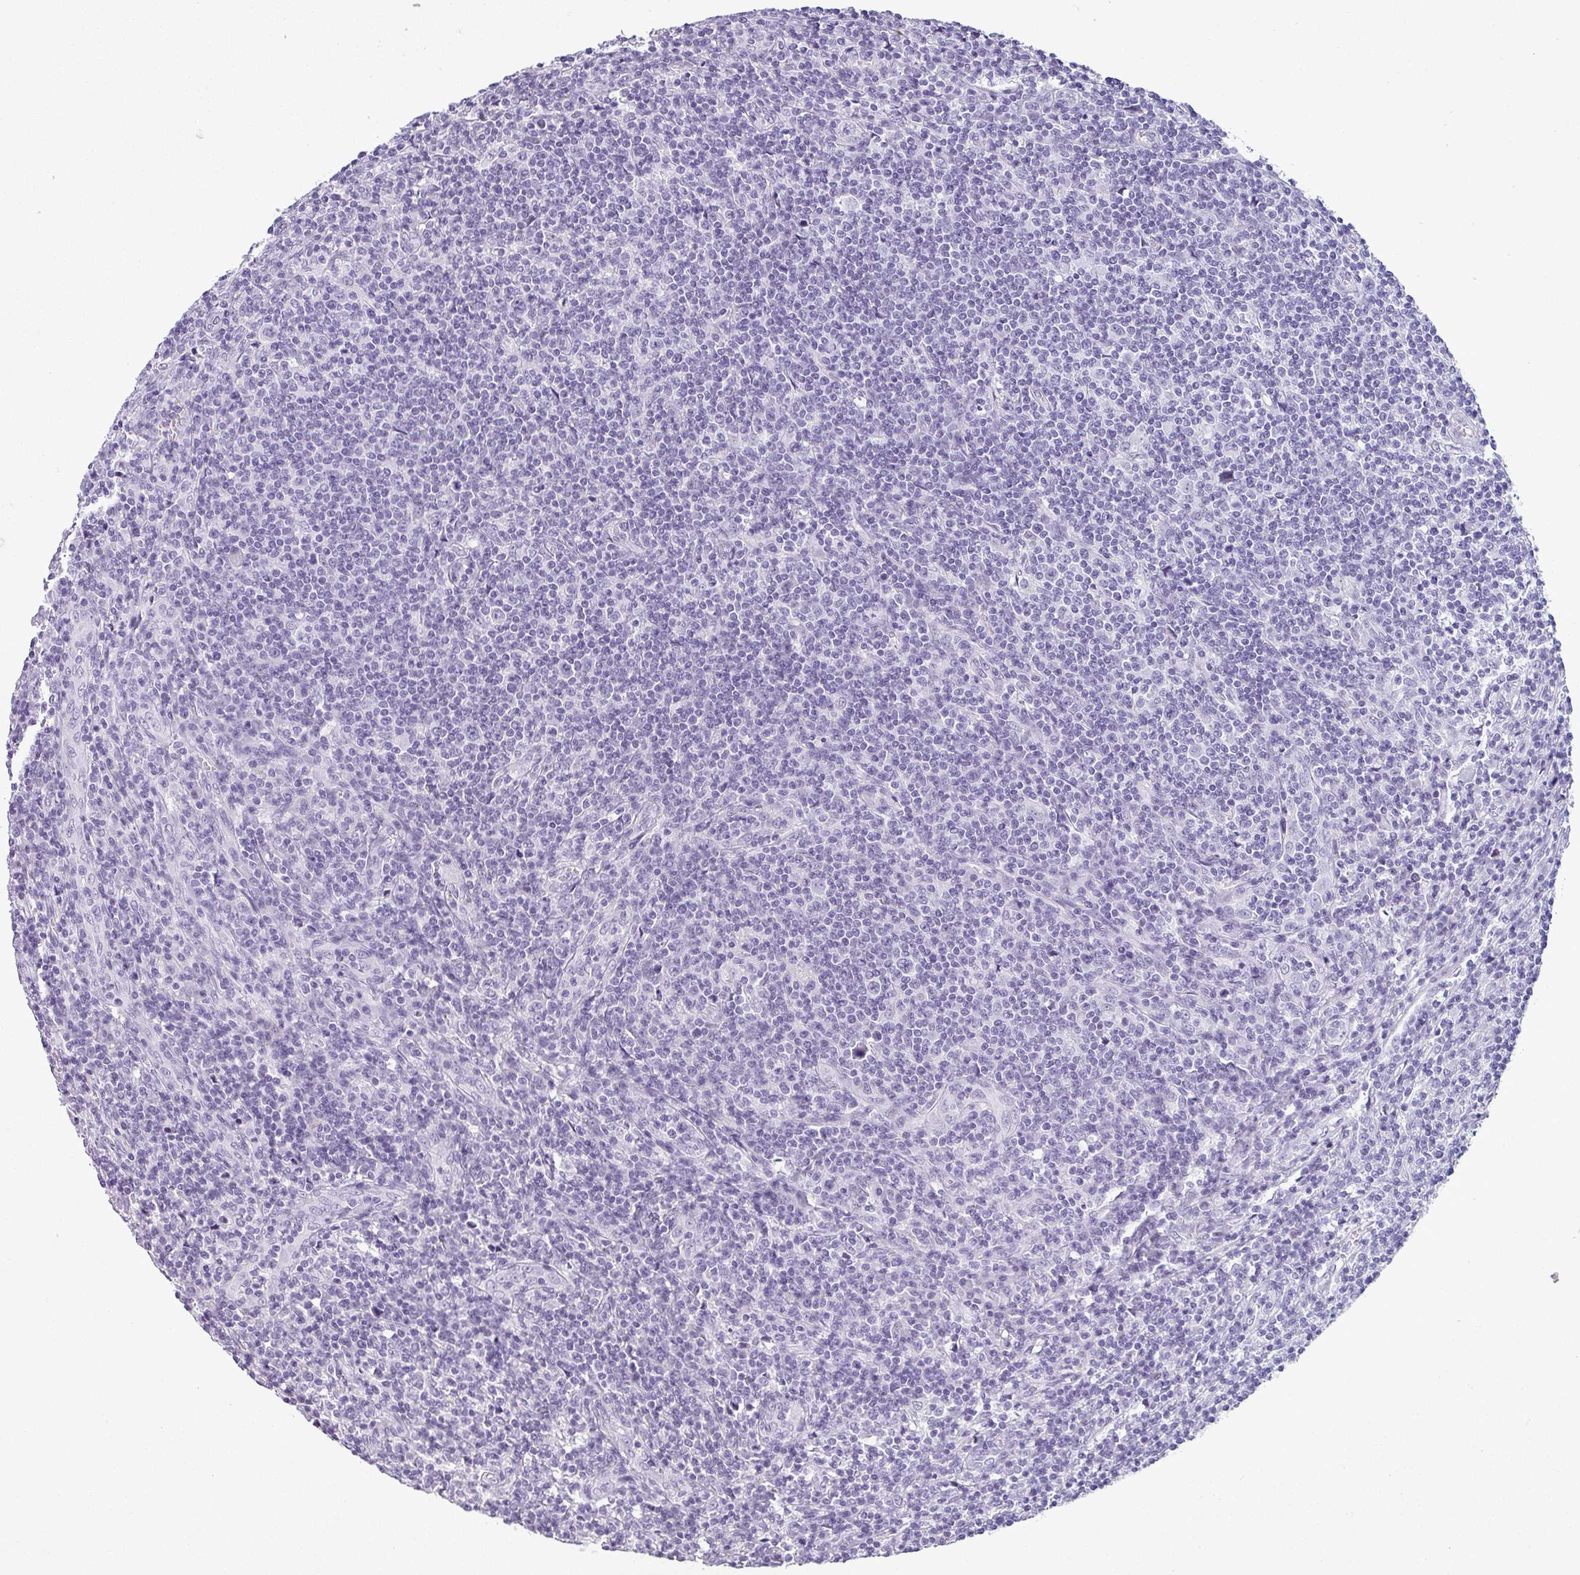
{"staining": {"intensity": "negative", "quantity": "none", "location": "none"}, "tissue": "lymphoma", "cell_type": "Tumor cells", "image_type": "cancer", "snomed": [{"axis": "morphology", "description": "Hodgkin's disease, NOS"}, {"axis": "topography", "description": "Lymph node"}], "caption": "Histopathology image shows no protein positivity in tumor cells of Hodgkin's disease tissue. (Stains: DAB (3,3'-diaminobenzidine) immunohistochemistry (IHC) with hematoxylin counter stain, Microscopy: brightfield microscopy at high magnification).", "gene": "CDH16", "patient": {"sex": "male", "age": 83}}